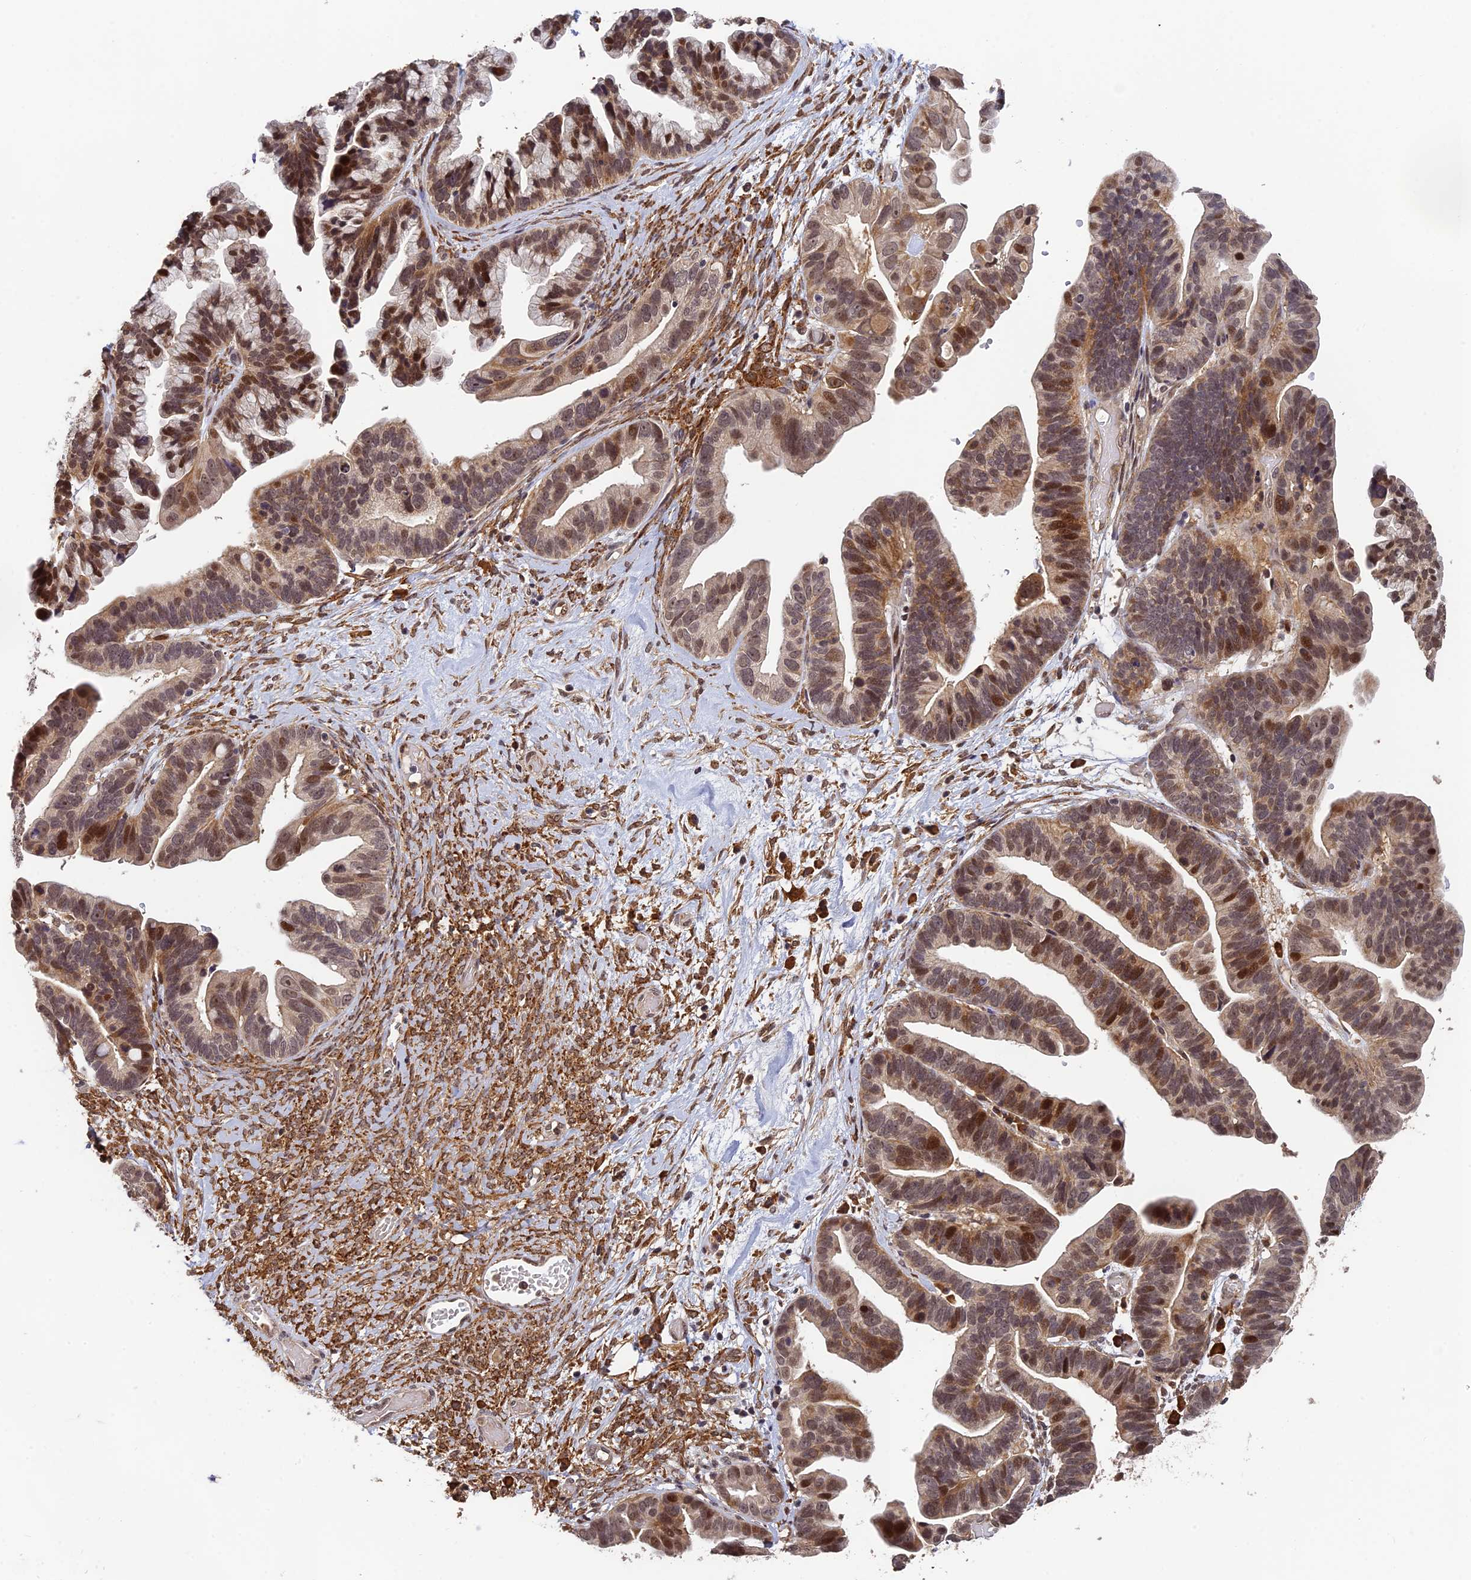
{"staining": {"intensity": "moderate", "quantity": ">75%", "location": "cytoplasmic/membranous,nuclear"}, "tissue": "ovarian cancer", "cell_type": "Tumor cells", "image_type": "cancer", "snomed": [{"axis": "morphology", "description": "Cystadenocarcinoma, serous, NOS"}, {"axis": "topography", "description": "Ovary"}], "caption": "Serous cystadenocarcinoma (ovarian) was stained to show a protein in brown. There is medium levels of moderate cytoplasmic/membranous and nuclear expression in about >75% of tumor cells.", "gene": "OSBPL1A", "patient": {"sex": "female", "age": 56}}